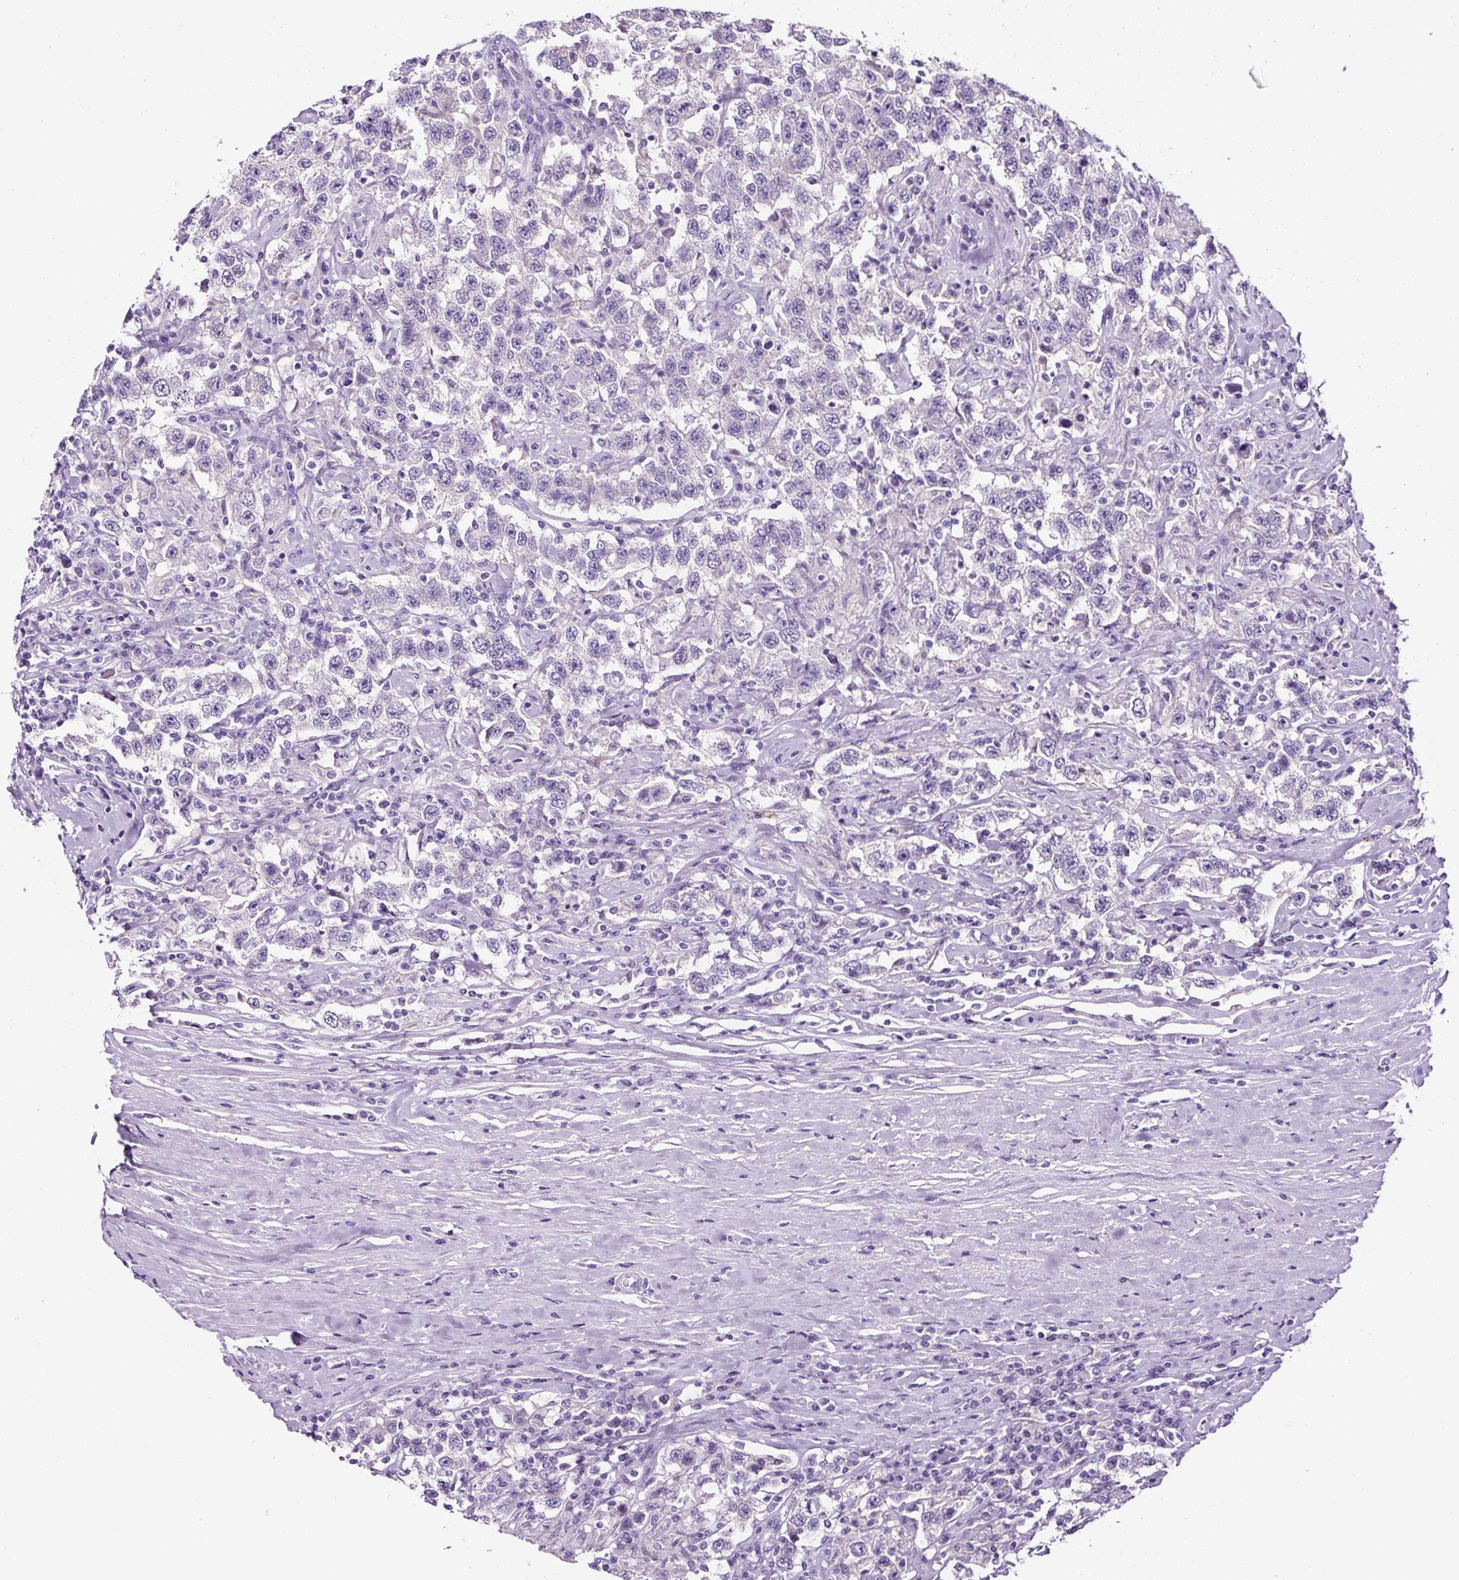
{"staining": {"intensity": "negative", "quantity": "none", "location": "none"}, "tissue": "testis cancer", "cell_type": "Tumor cells", "image_type": "cancer", "snomed": [{"axis": "morphology", "description": "Seminoma, NOS"}, {"axis": "topography", "description": "Testis"}], "caption": "Immunohistochemistry histopathology image of neoplastic tissue: human testis cancer (seminoma) stained with DAB shows no significant protein positivity in tumor cells.", "gene": "SP8", "patient": {"sex": "male", "age": 41}}